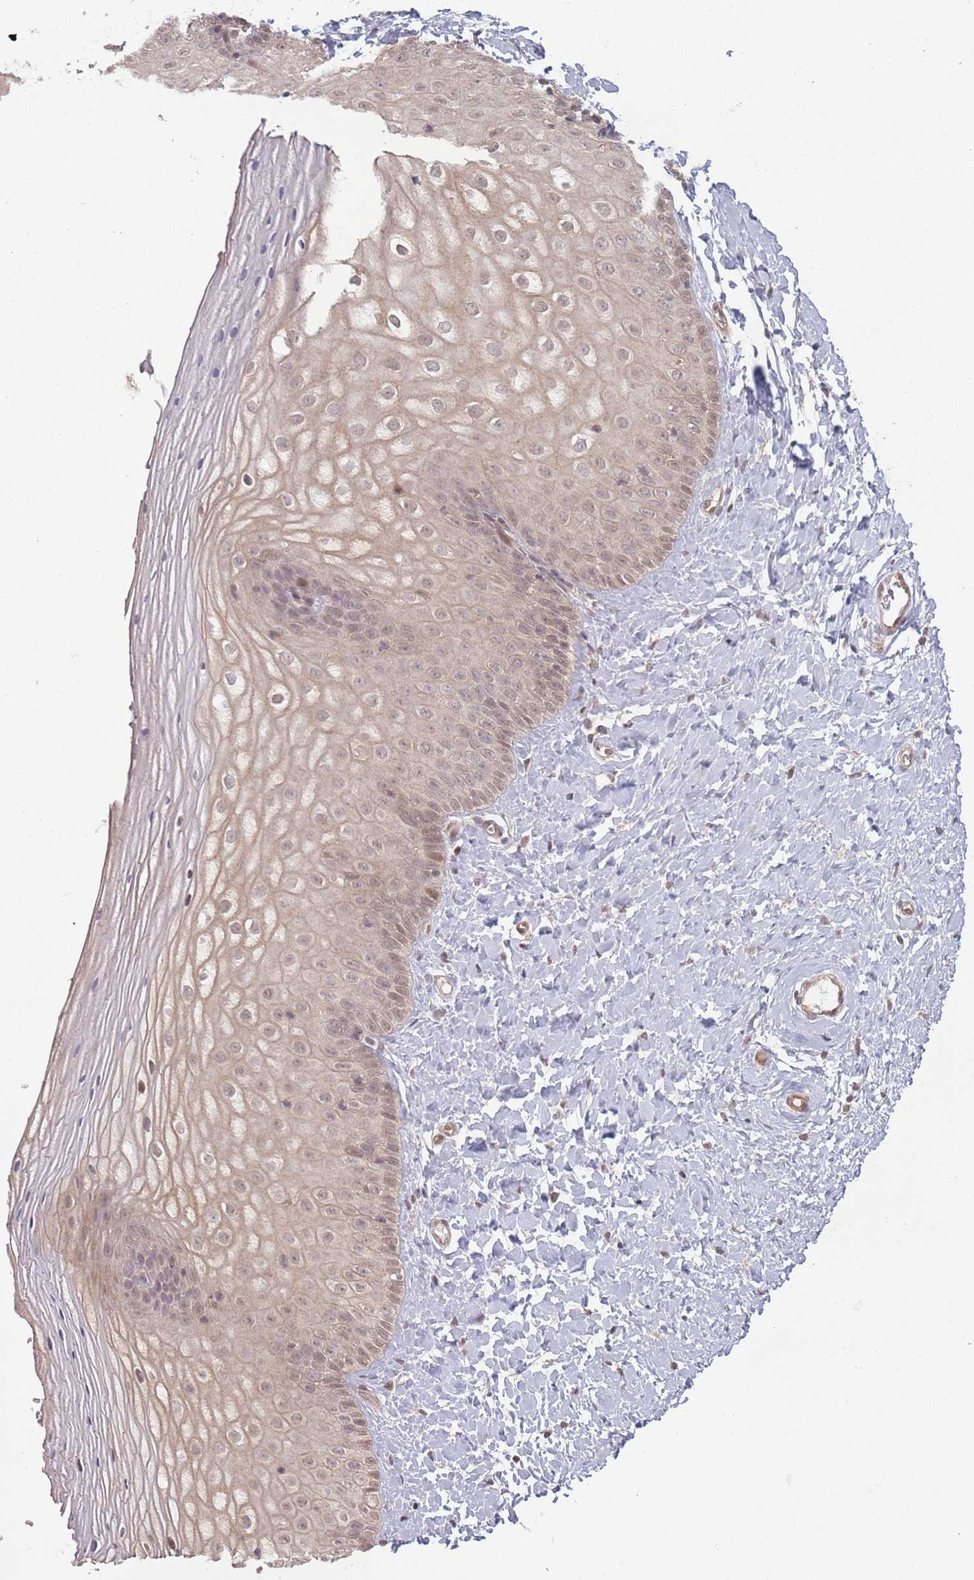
{"staining": {"intensity": "weak", "quantity": "25%-75%", "location": "cytoplasmic/membranous,nuclear"}, "tissue": "vagina", "cell_type": "Squamous epithelial cells", "image_type": "normal", "snomed": [{"axis": "morphology", "description": "Normal tissue, NOS"}, {"axis": "topography", "description": "Vagina"}], "caption": "A photomicrograph of vagina stained for a protein displays weak cytoplasmic/membranous,nuclear brown staining in squamous epithelial cells. The protein is stained brown, and the nuclei are stained in blue (DAB (3,3'-diaminobenzidine) IHC with brightfield microscopy, high magnification).", "gene": "CCDC154", "patient": {"sex": "female", "age": 65}}